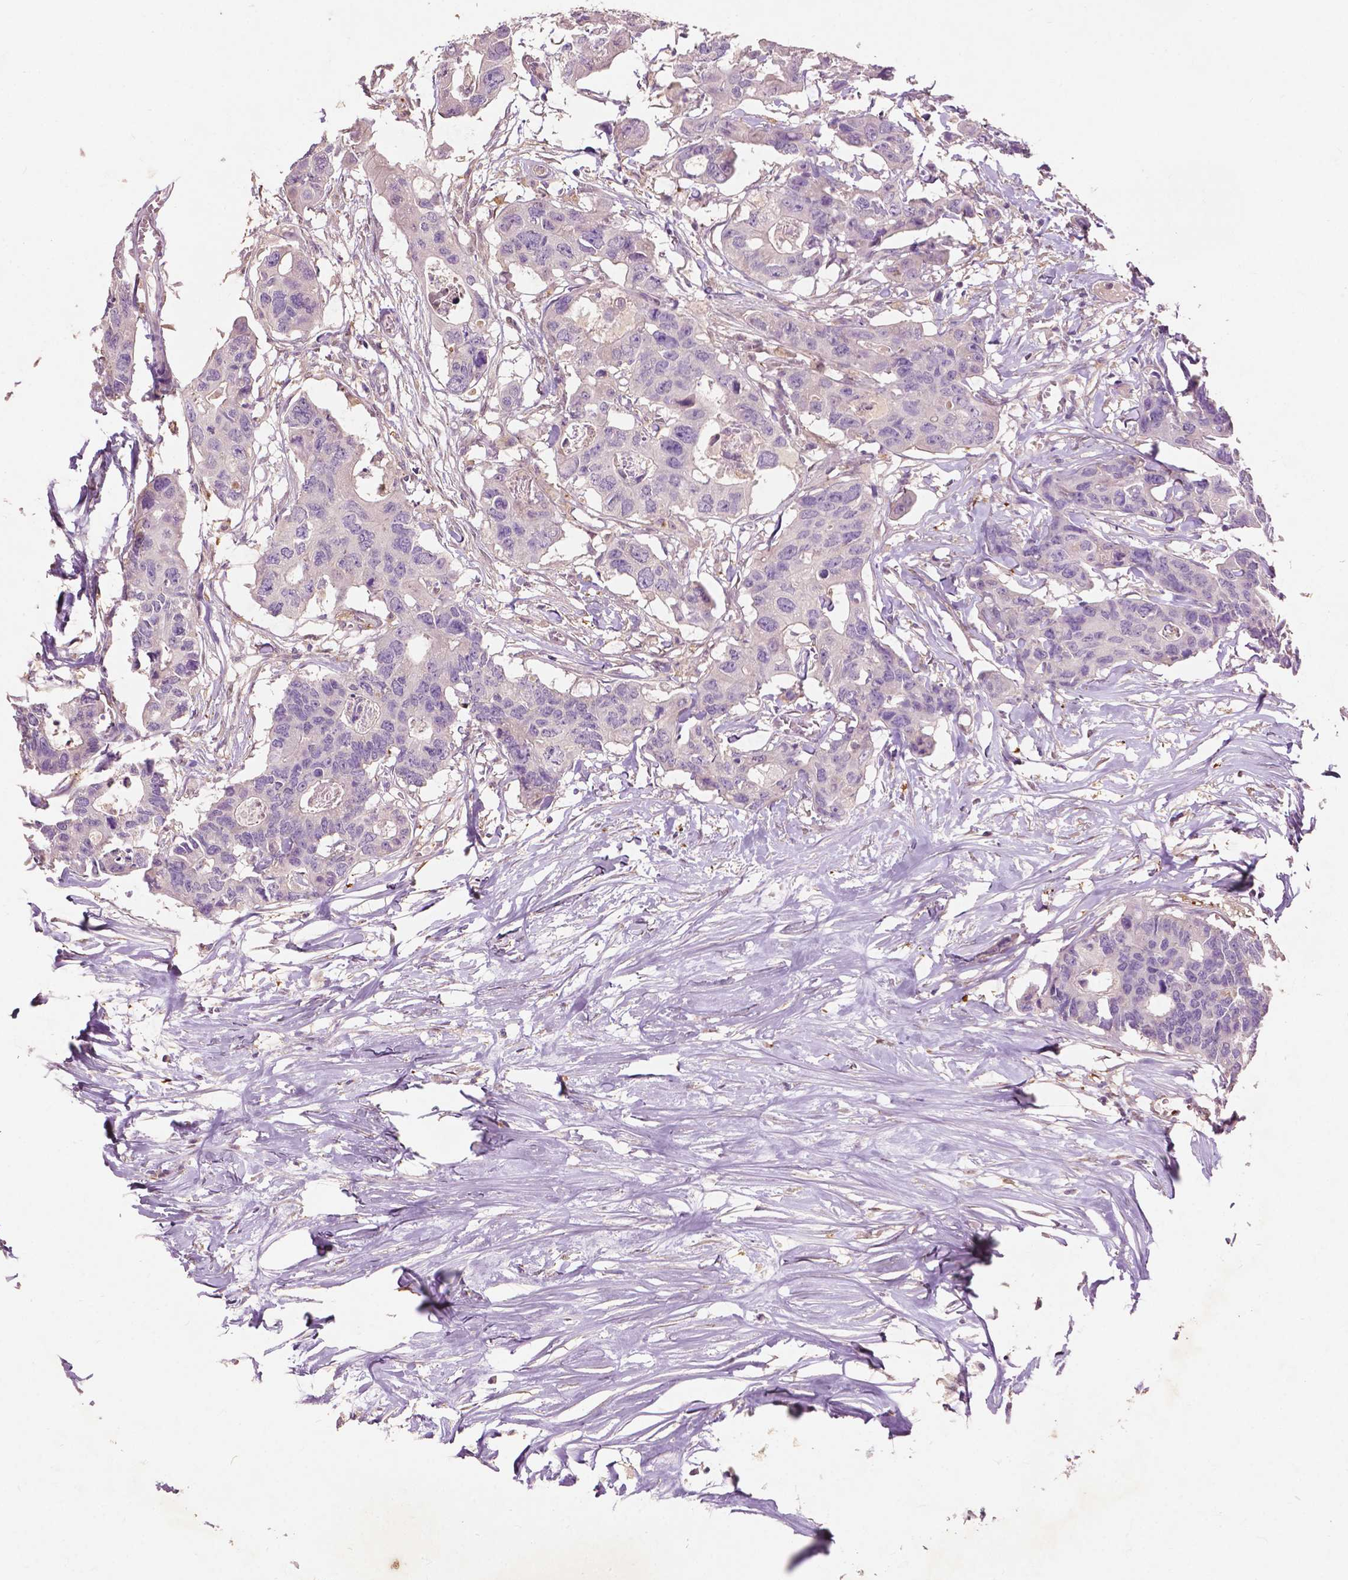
{"staining": {"intensity": "negative", "quantity": "none", "location": "none"}, "tissue": "colorectal cancer", "cell_type": "Tumor cells", "image_type": "cancer", "snomed": [{"axis": "morphology", "description": "Adenocarcinoma, NOS"}, {"axis": "topography", "description": "Rectum"}], "caption": "Tumor cells are negative for protein expression in human colorectal cancer. (Brightfield microscopy of DAB IHC at high magnification).", "gene": "GPR37", "patient": {"sex": "male", "age": 57}}